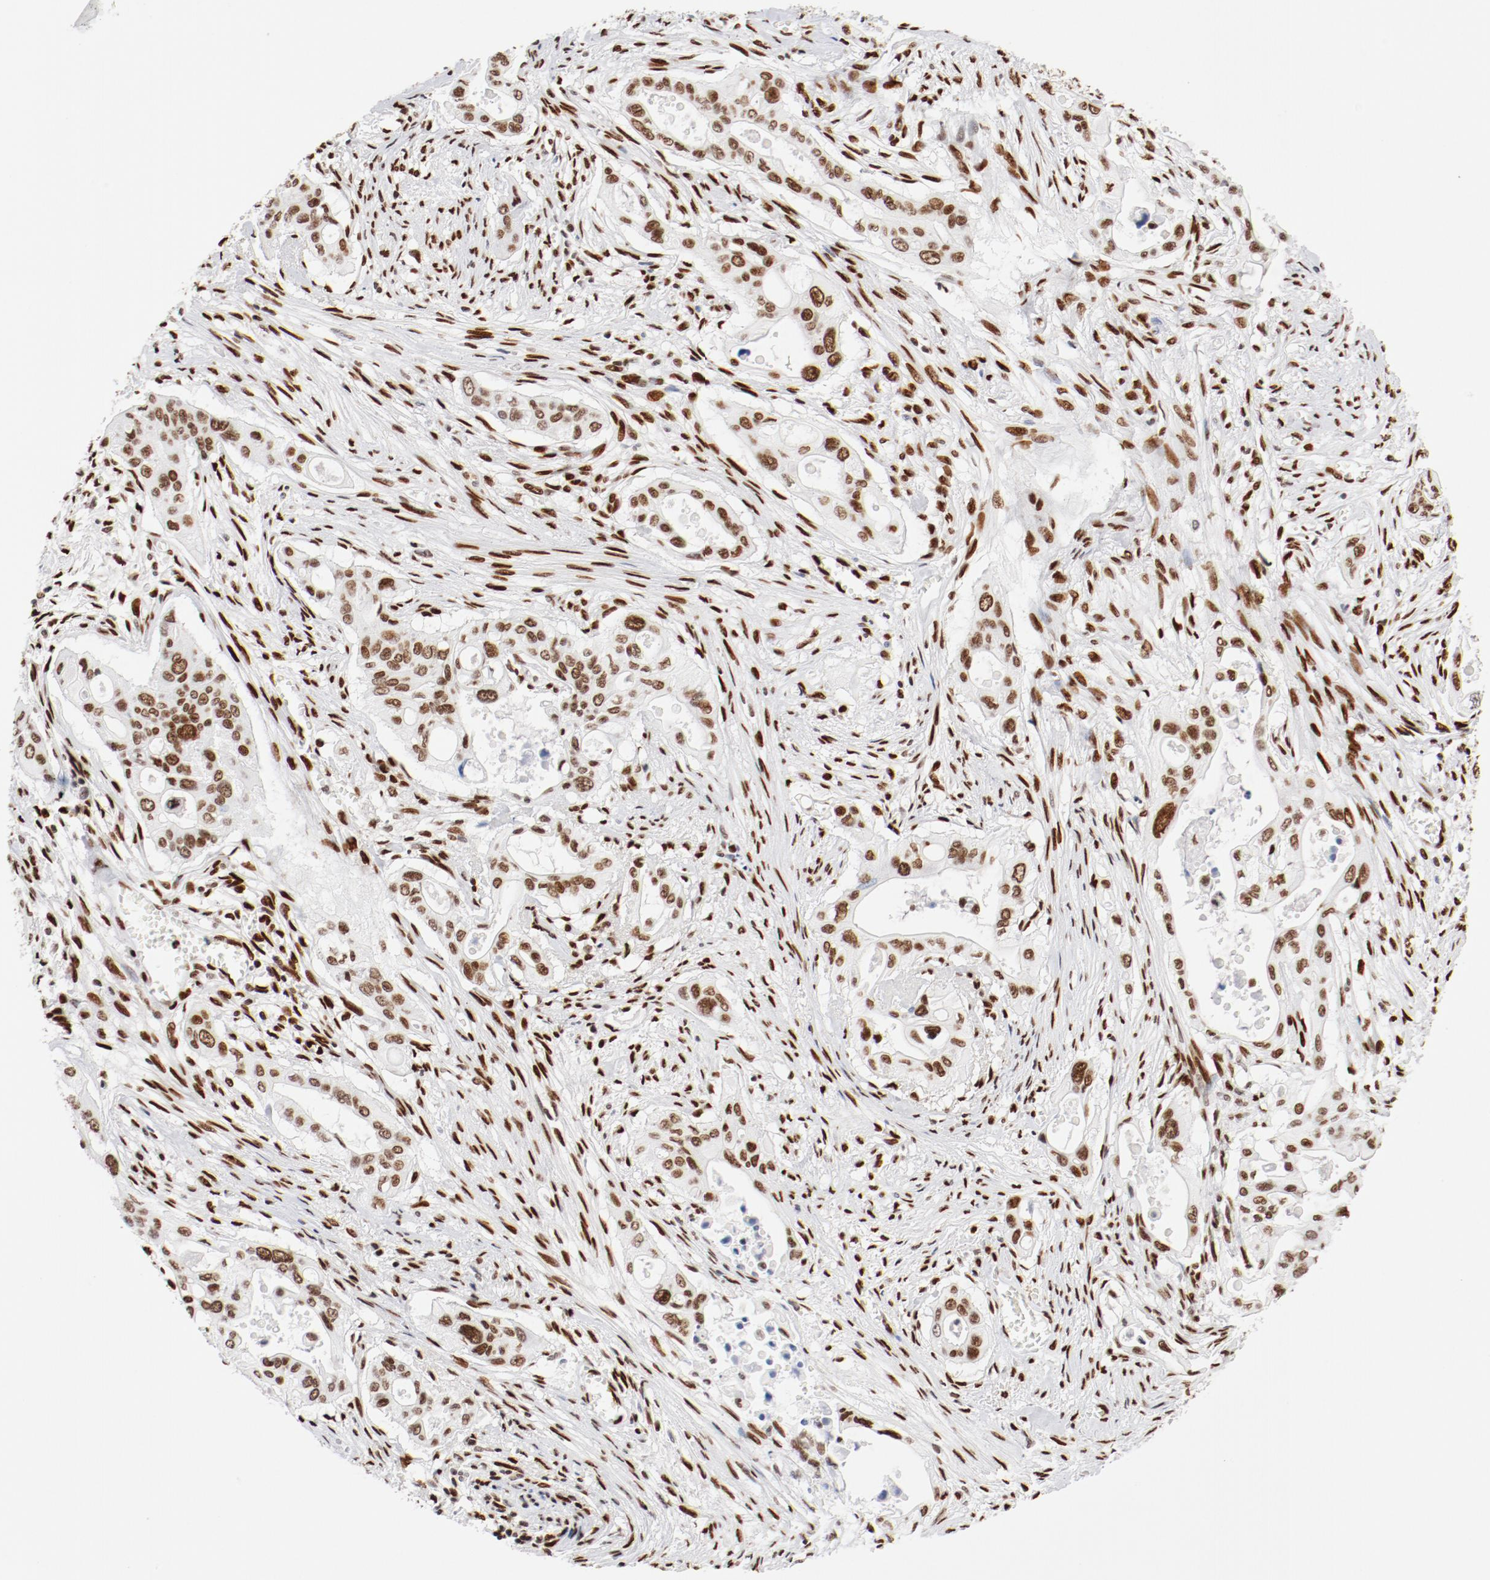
{"staining": {"intensity": "moderate", "quantity": ">75%", "location": "nuclear"}, "tissue": "pancreatic cancer", "cell_type": "Tumor cells", "image_type": "cancer", "snomed": [{"axis": "morphology", "description": "Adenocarcinoma, NOS"}, {"axis": "topography", "description": "Pancreas"}], "caption": "The histopathology image reveals immunohistochemical staining of pancreatic cancer. There is moderate nuclear positivity is present in approximately >75% of tumor cells.", "gene": "CTBP1", "patient": {"sex": "male", "age": 77}}